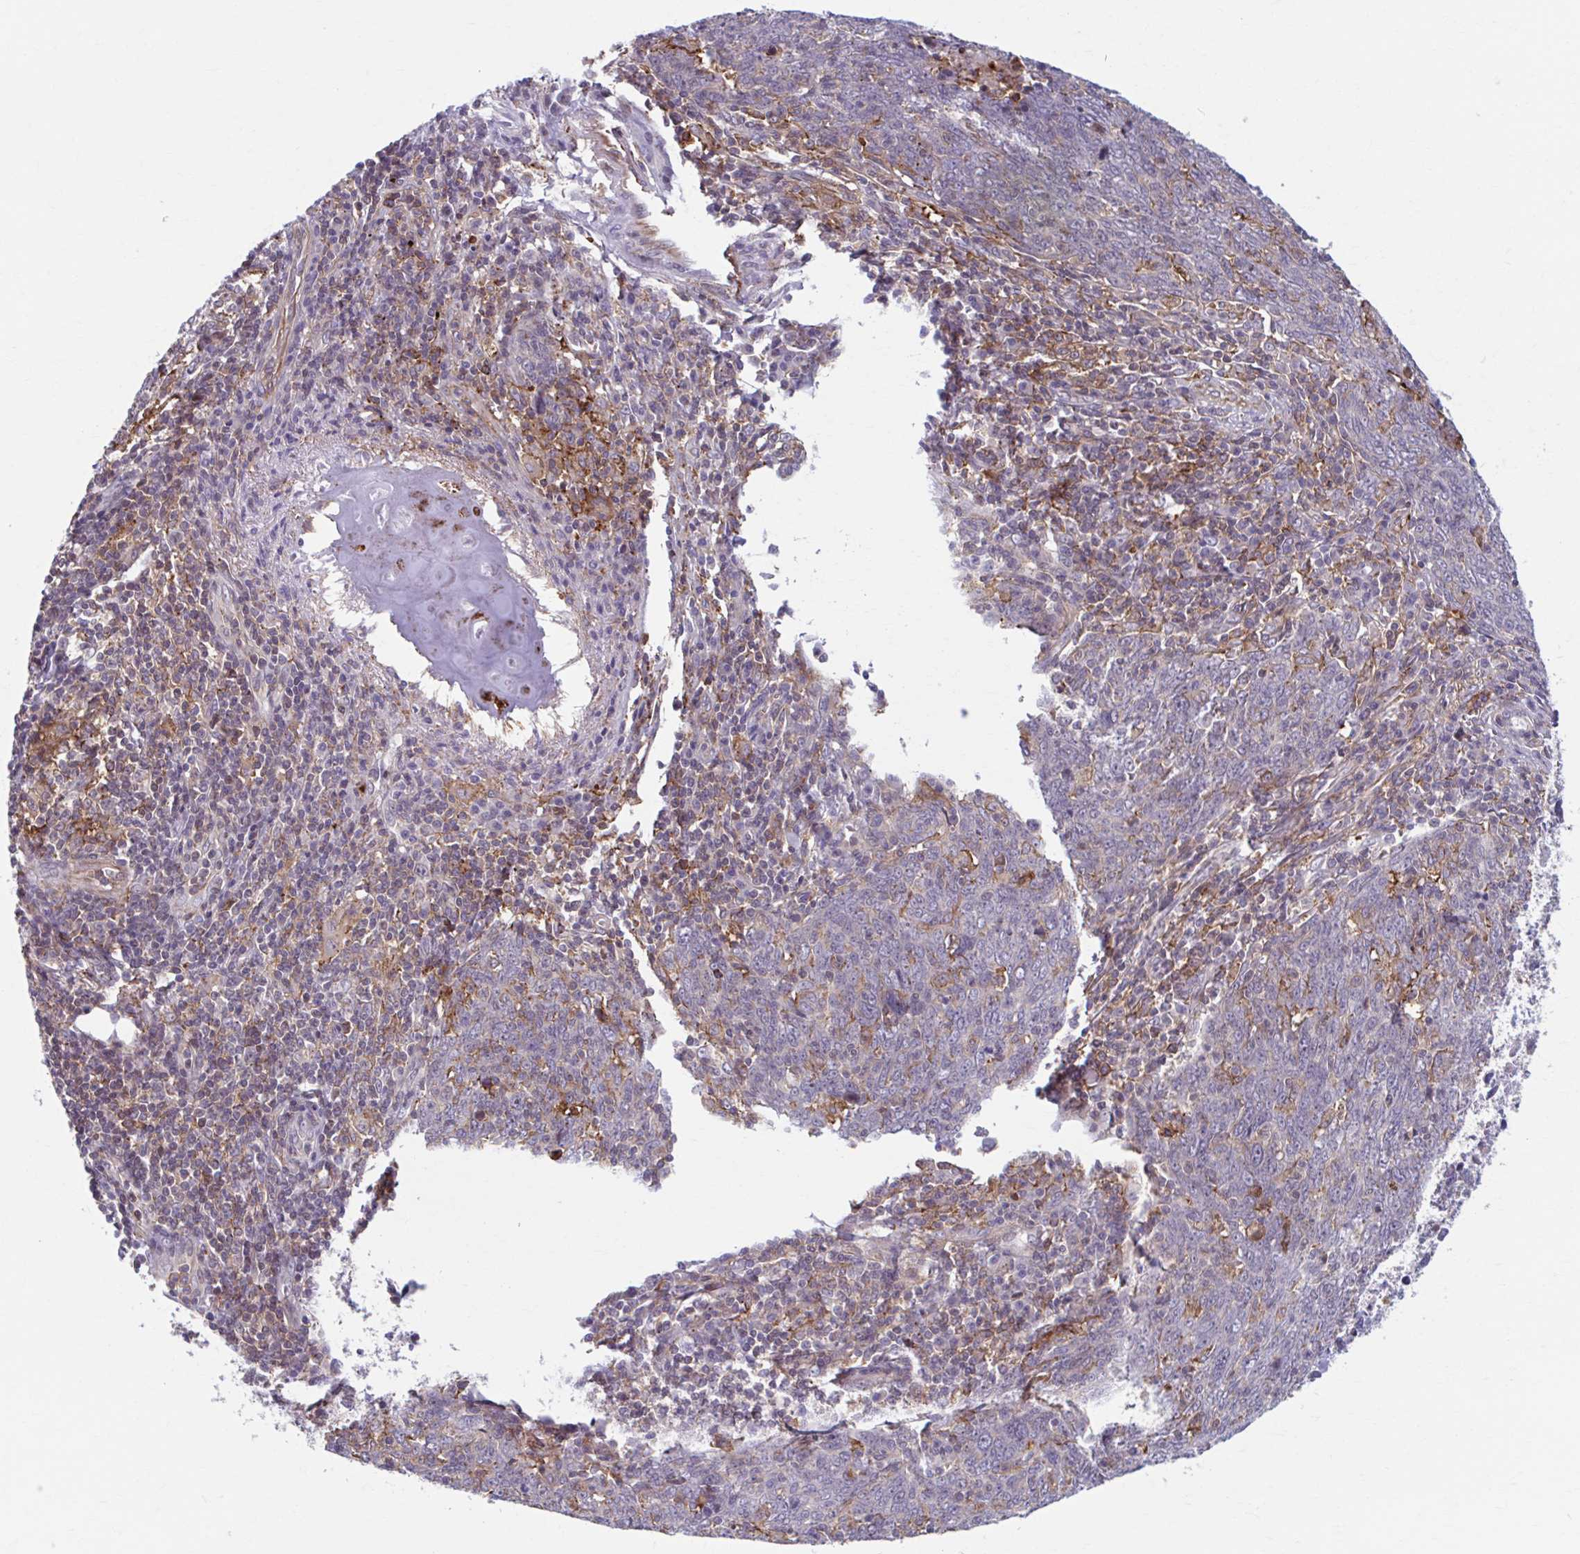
{"staining": {"intensity": "negative", "quantity": "none", "location": "none"}, "tissue": "lung cancer", "cell_type": "Tumor cells", "image_type": "cancer", "snomed": [{"axis": "morphology", "description": "Squamous cell carcinoma, NOS"}, {"axis": "topography", "description": "Lung"}], "caption": "Tumor cells show no significant protein positivity in squamous cell carcinoma (lung). (DAB immunohistochemistry (IHC), high magnification).", "gene": "ADAT3", "patient": {"sex": "female", "age": 72}}